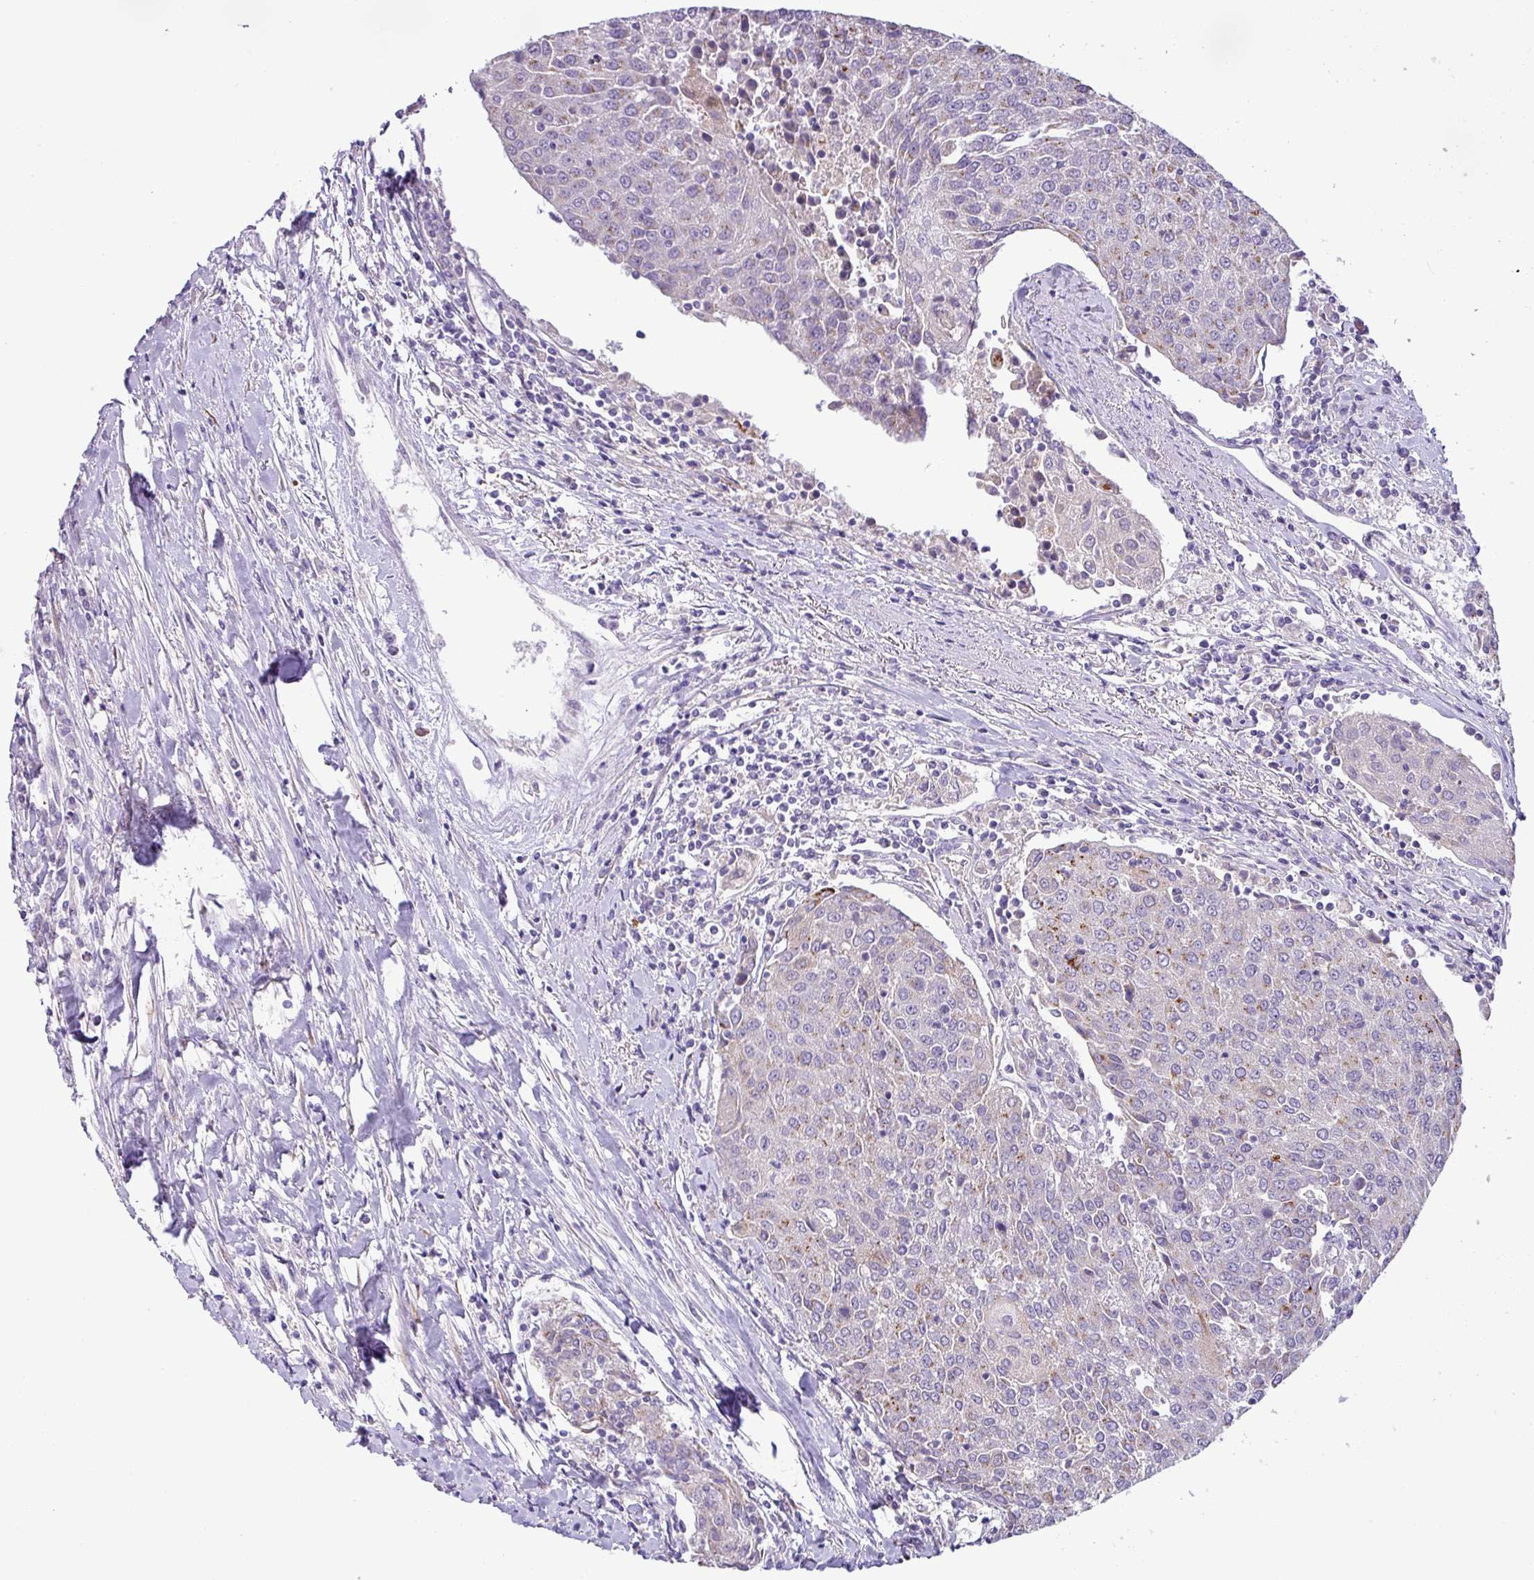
{"staining": {"intensity": "strong", "quantity": "<25%", "location": "cytoplasmic/membranous"}, "tissue": "urothelial cancer", "cell_type": "Tumor cells", "image_type": "cancer", "snomed": [{"axis": "morphology", "description": "Urothelial carcinoma, High grade"}, {"axis": "topography", "description": "Urinary bladder"}], "caption": "A medium amount of strong cytoplasmic/membranous staining is present in about <25% of tumor cells in high-grade urothelial carcinoma tissue.", "gene": "GALNT12", "patient": {"sex": "female", "age": 85}}